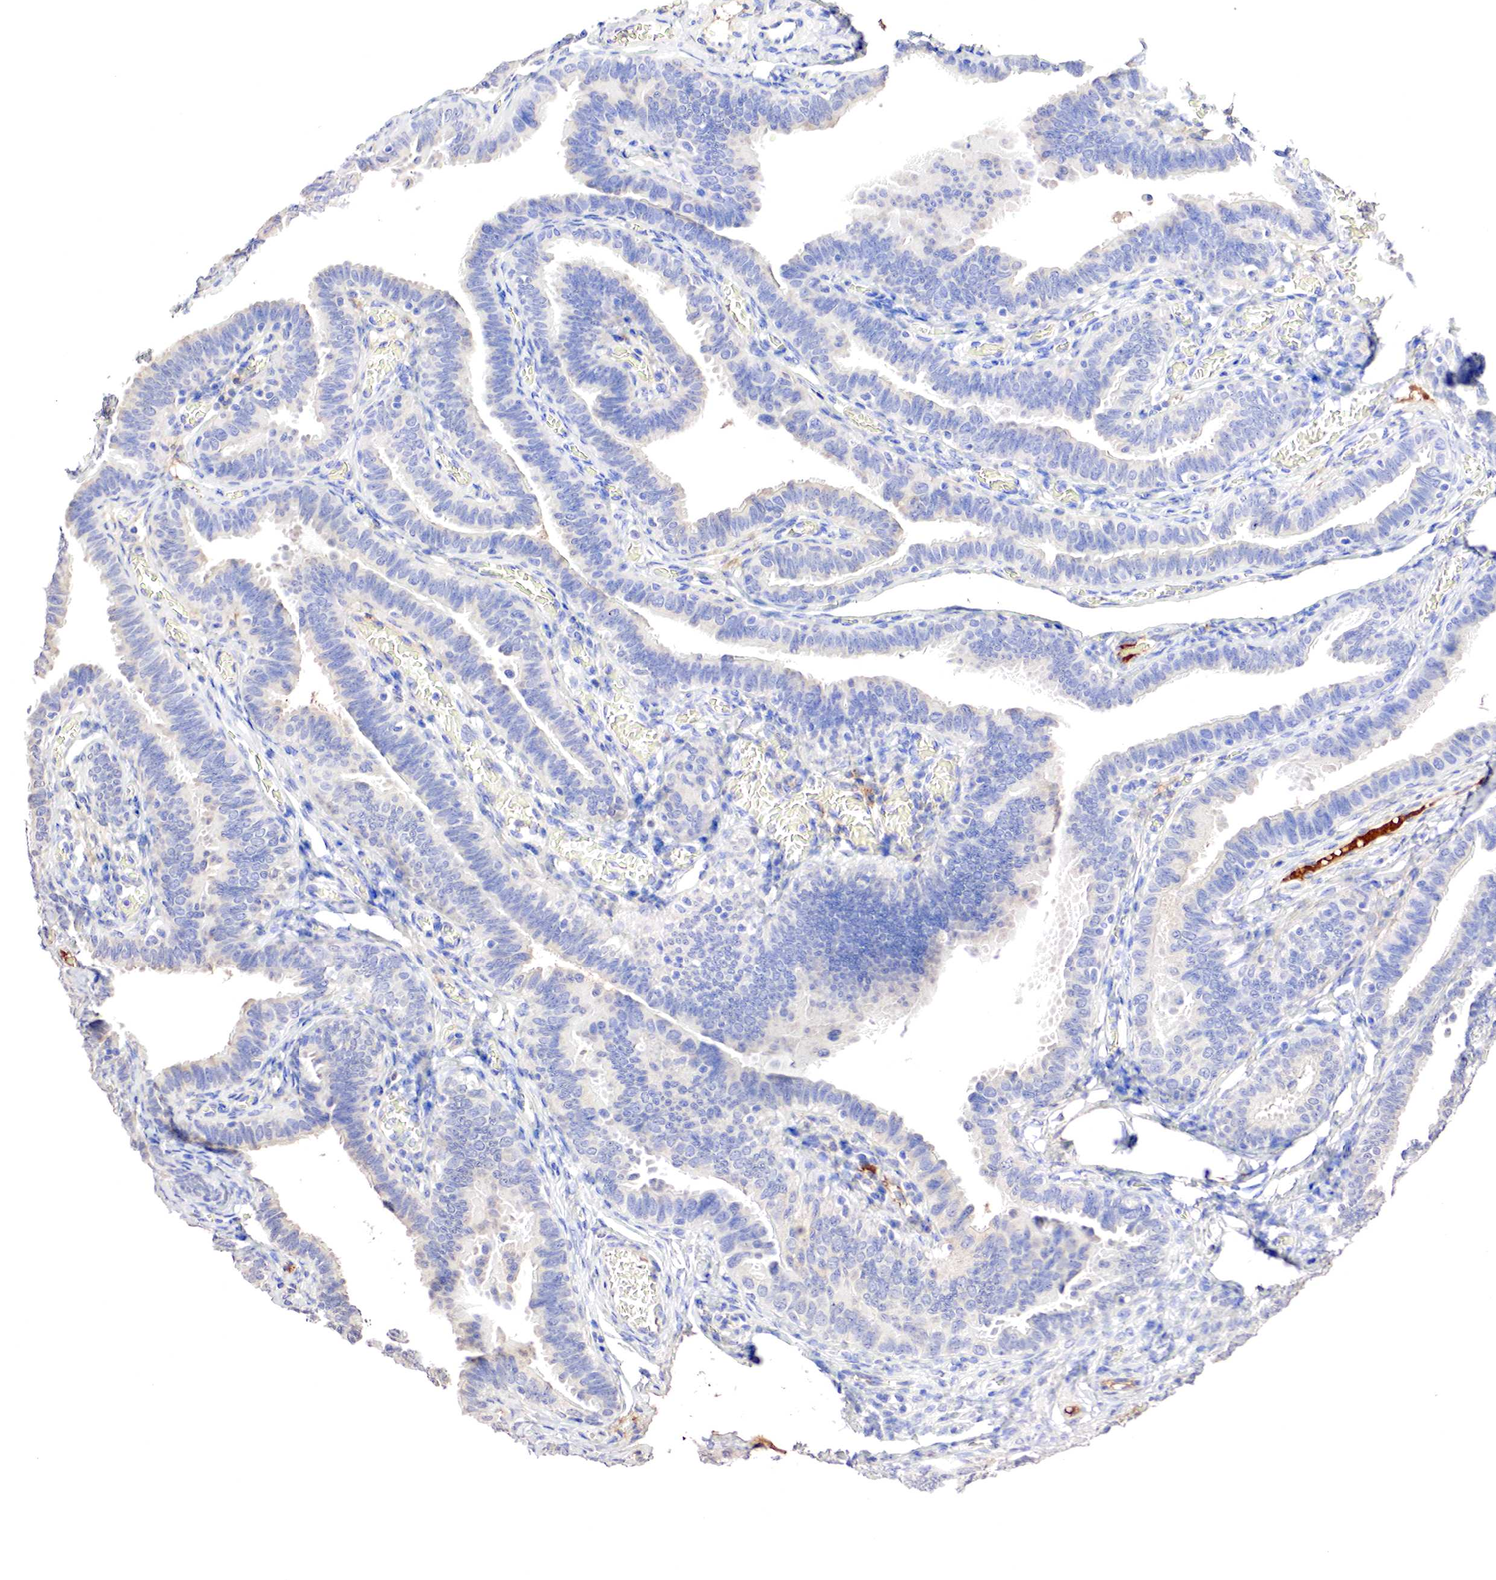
{"staining": {"intensity": "negative", "quantity": "none", "location": "none"}, "tissue": "fallopian tube", "cell_type": "Glandular cells", "image_type": "normal", "snomed": [{"axis": "morphology", "description": "Normal tissue, NOS"}, {"axis": "topography", "description": "Vagina"}, {"axis": "topography", "description": "Fallopian tube"}], "caption": "DAB immunohistochemical staining of benign fallopian tube exhibits no significant expression in glandular cells.", "gene": "GATA1", "patient": {"sex": "female", "age": 38}}